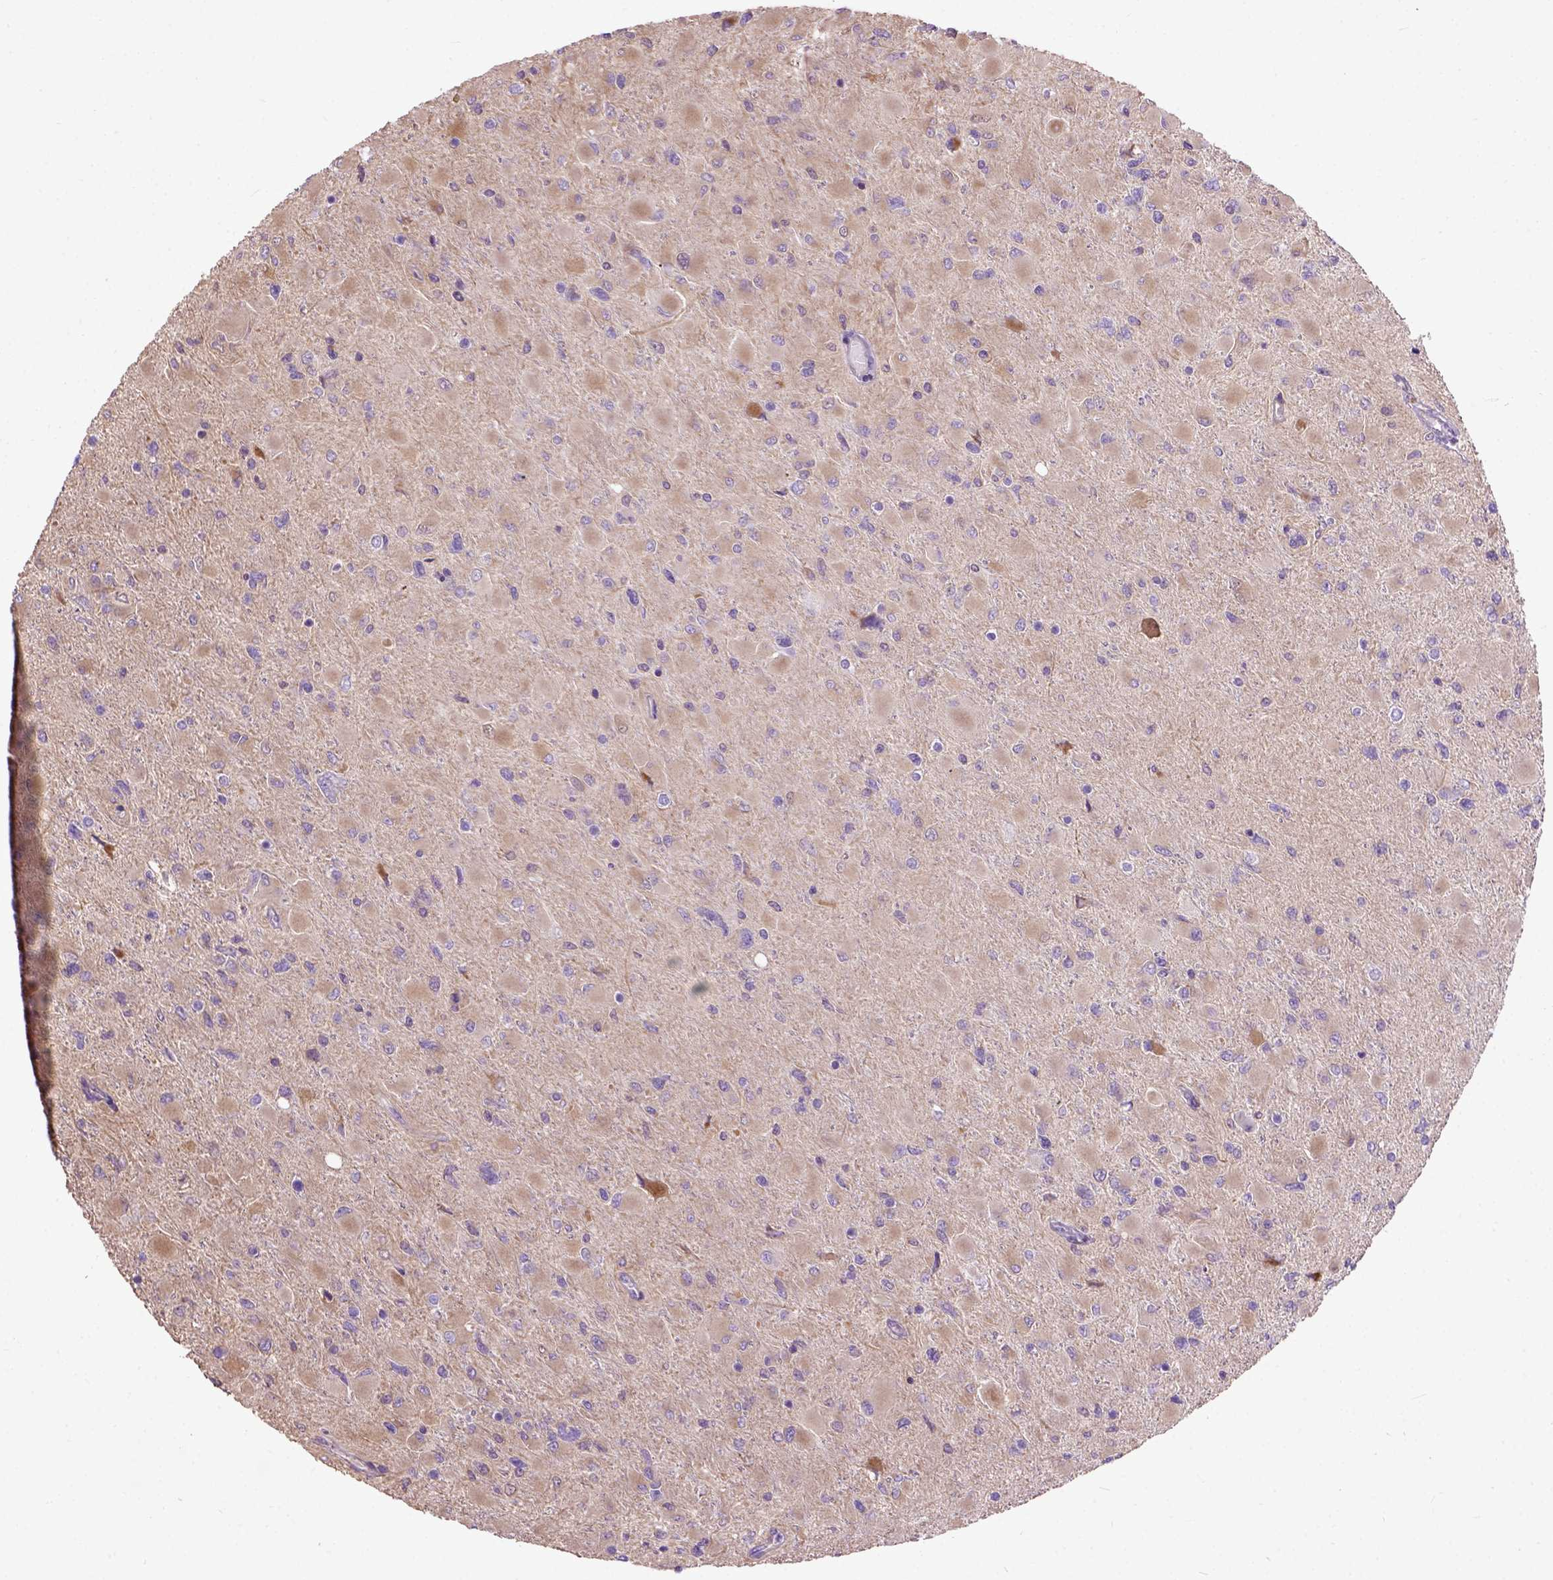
{"staining": {"intensity": "weak", "quantity": ">75%", "location": "cytoplasmic/membranous"}, "tissue": "glioma", "cell_type": "Tumor cells", "image_type": "cancer", "snomed": [{"axis": "morphology", "description": "Glioma, malignant, High grade"}, {"axis": "topography", "description": "Cerebral cortex"}], "caption": "Malignant high-grade glioma tissue displays weak cytoplasmic/membranous expression in approximately >75% of tumor cells, visualized by immunohistochemistry.", "gene": "SEMA4F", "patient": {"sex": "female", "age": 36}}